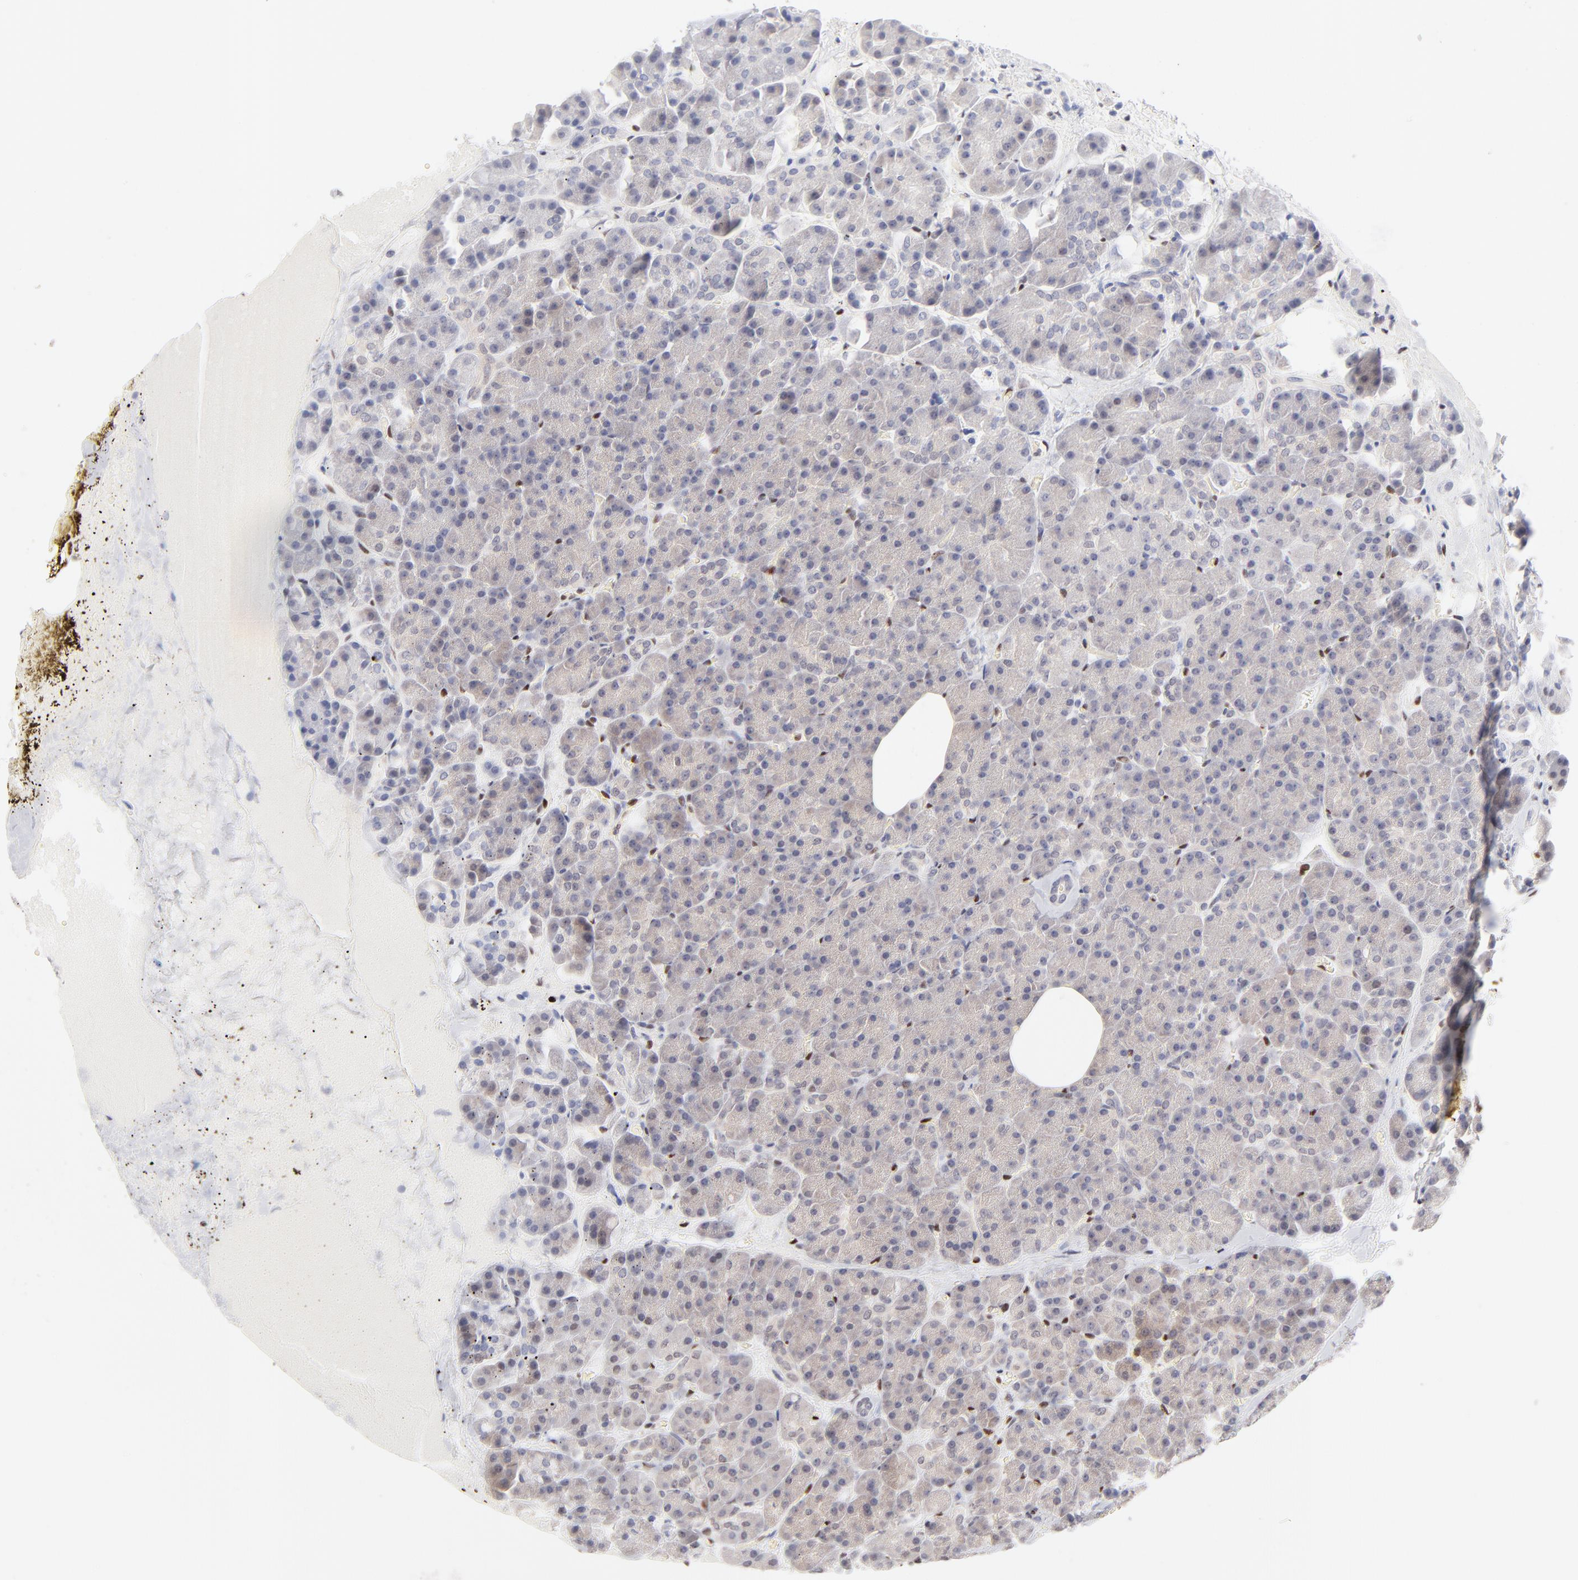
{"staining": {"intensity": "negative", "quantity": "none", "location": "none"}, "tissue": "pancreas", "cell_type": "Exocrine glandular cells", "image_type": "normal", "snomed": [{"axis": "morphology", "description": "Normal tissue, NOS"}, {"axis": "topography", "description": "Pancreas"}], "caption": "Human pancreas stained for a protein using IHC displays no positivity in exocrine glandular cells.", "gene": "STAT3", "patient": {"sex": "female", "age": 35}}